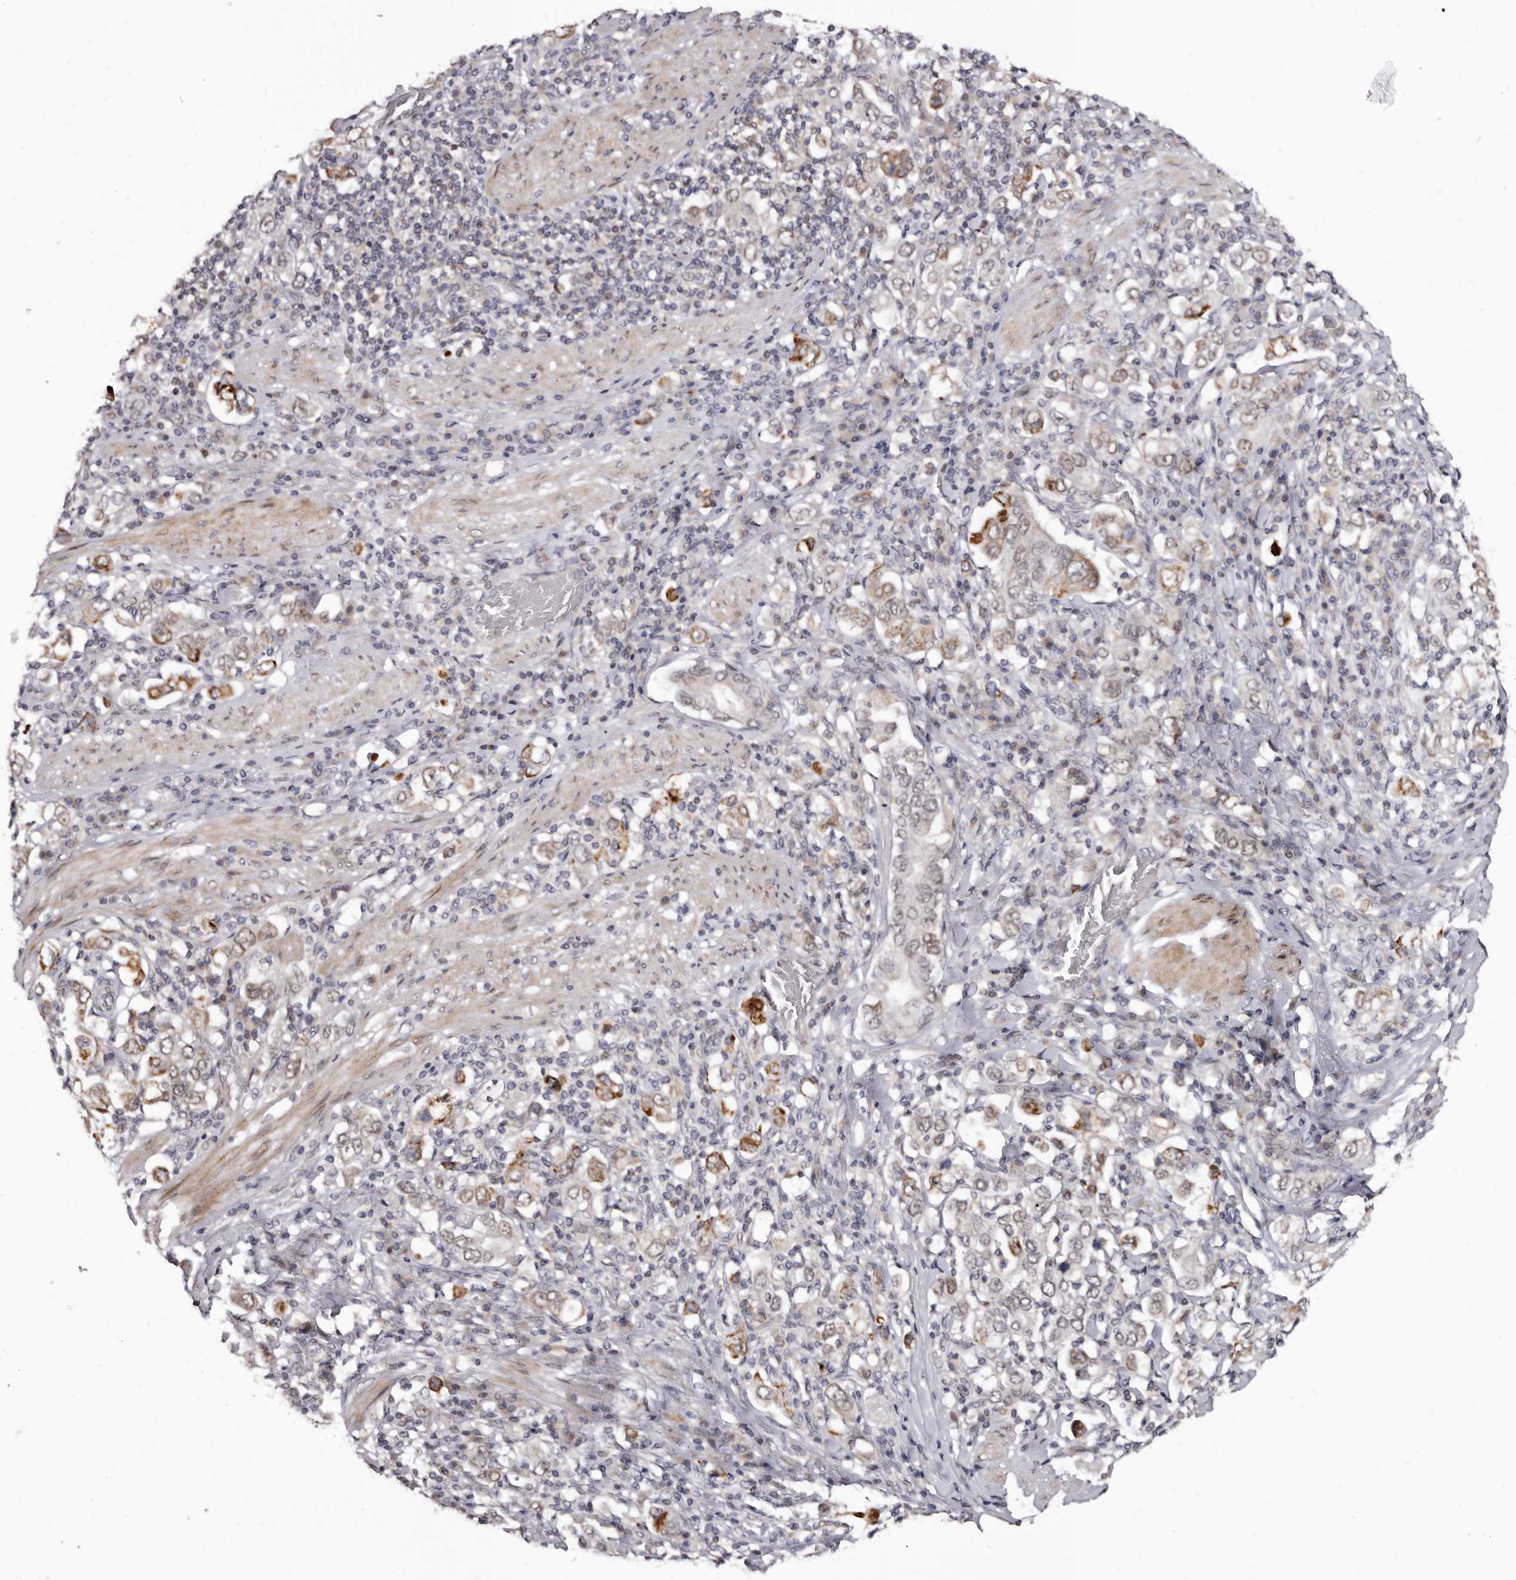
{"staining": {"intensity": "moderate", "quantity": ">75%", "location": "cytoplasmic/membranous"}, "tissue": "stomach cancer", "cell_type": "Tumor cells", "image_type": "cancer", "snomed": [{"axis": "morphology", "description": "Adenocarcinoma, NOS"}, {"axis": "topography", "description": "Stomach, upper"}], "caption": "Immunohistochemical staining of human stomach cancer (adenocarcinoma) displays moderate cytoplasmic/membranous protein staining in about >75% of tumor cells. (Brightfield microscopy of DAB IHC at high magnification).", "gene": "PHF20L1", "patient": {"sex": "male", "age": 62}}